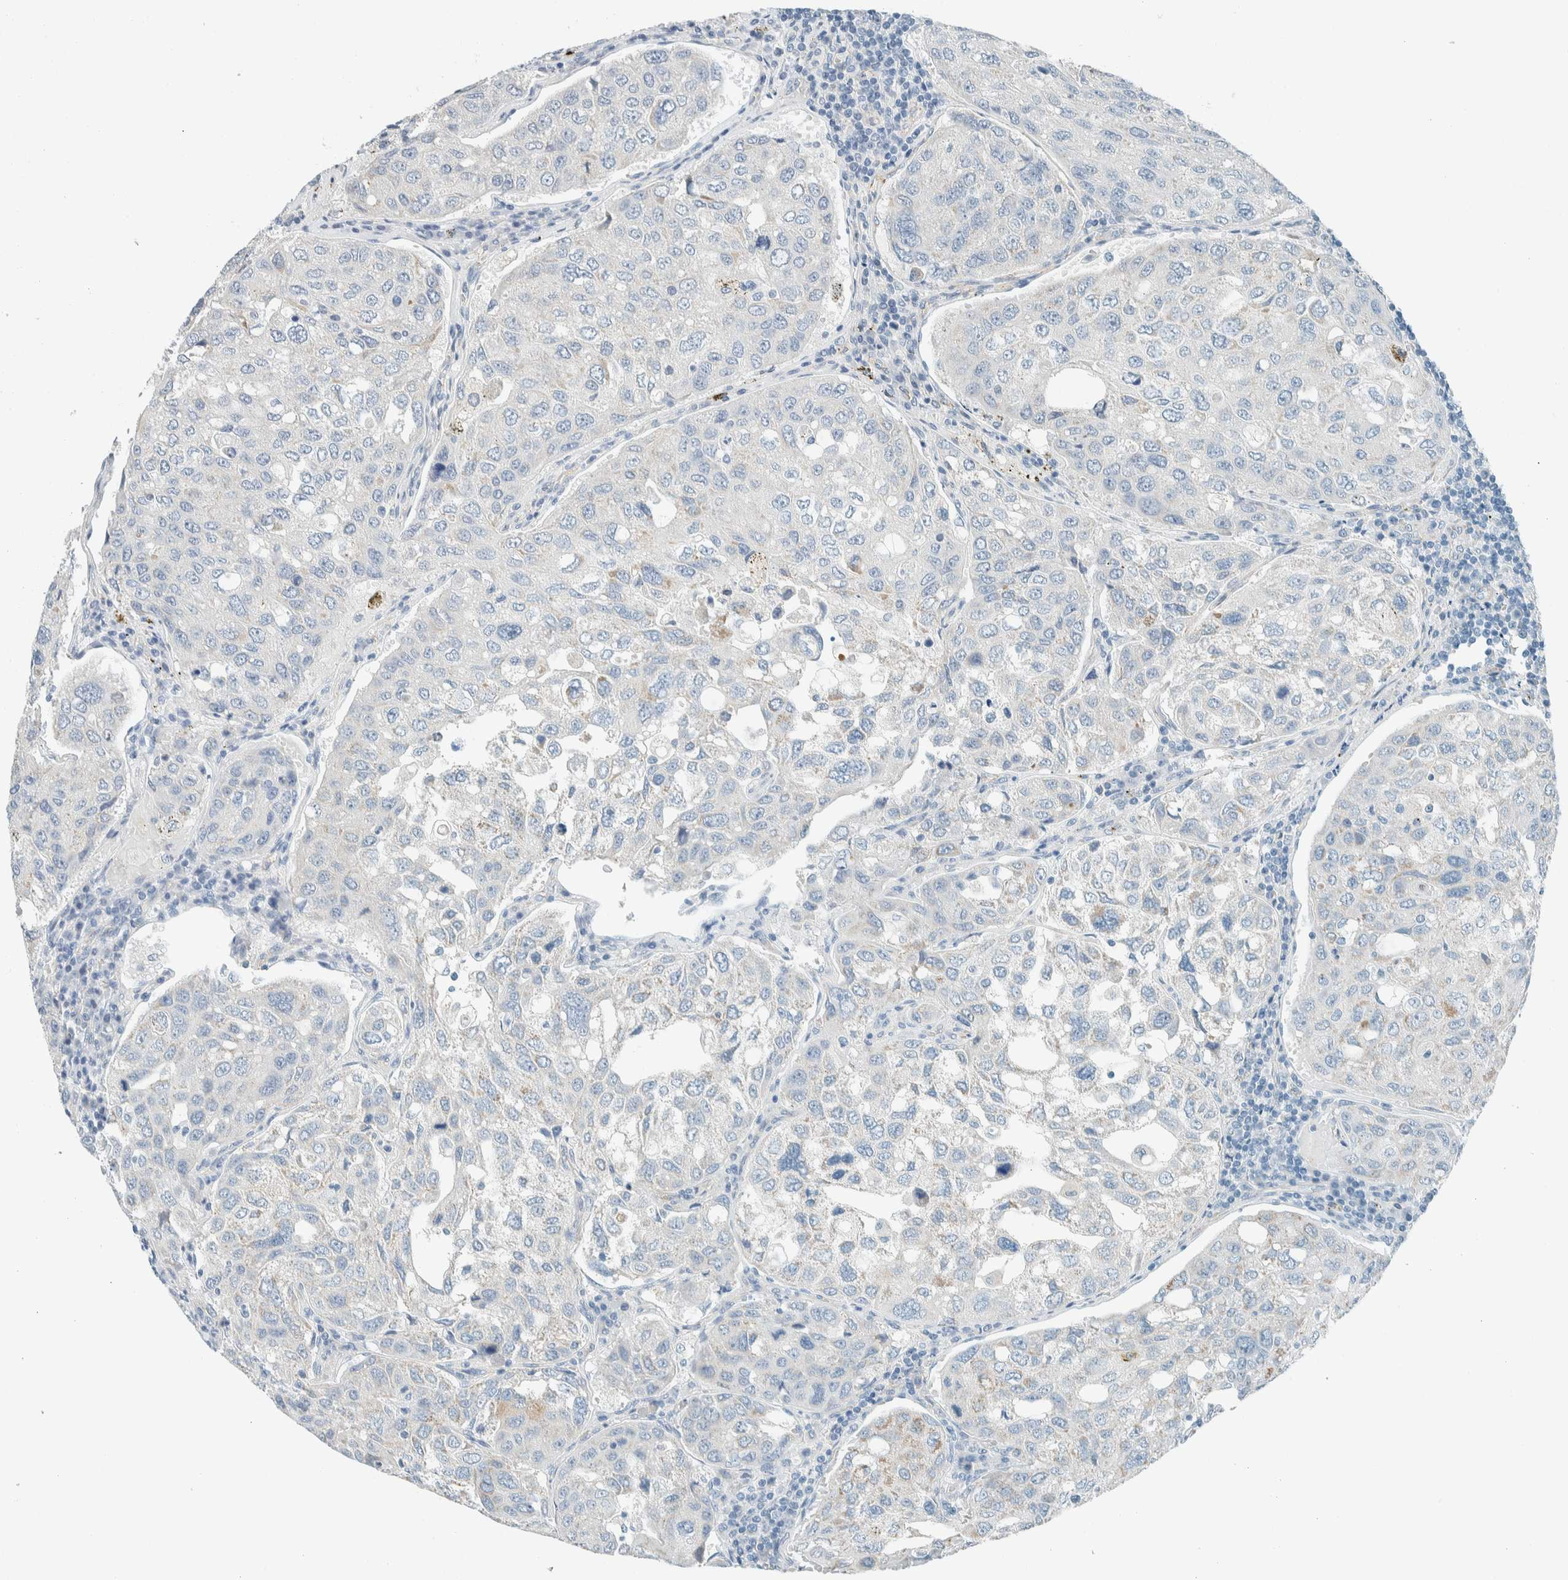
{"staining": {"intensity": "negative", "quantity": "none", "location": "none"}, "tissue": "urothelial cancer", "cell_type": "Tumor cells", "image_type": "cancer", "snomed": [{"axis": "morphology", "description": "Urothelial carcinoma, High grade"}, {"axis": "topography", "description": "Lymph node"}, {"axis": "topography", "description": "Urinary bladder"}], "caption": "High-grade urothelial carcinoma stained for a protein using immunohistochemistry (IHC) displays no positivity tumor cells.", "gene": "SLFN12", "patient": {"sex": "male", "age": 51}}